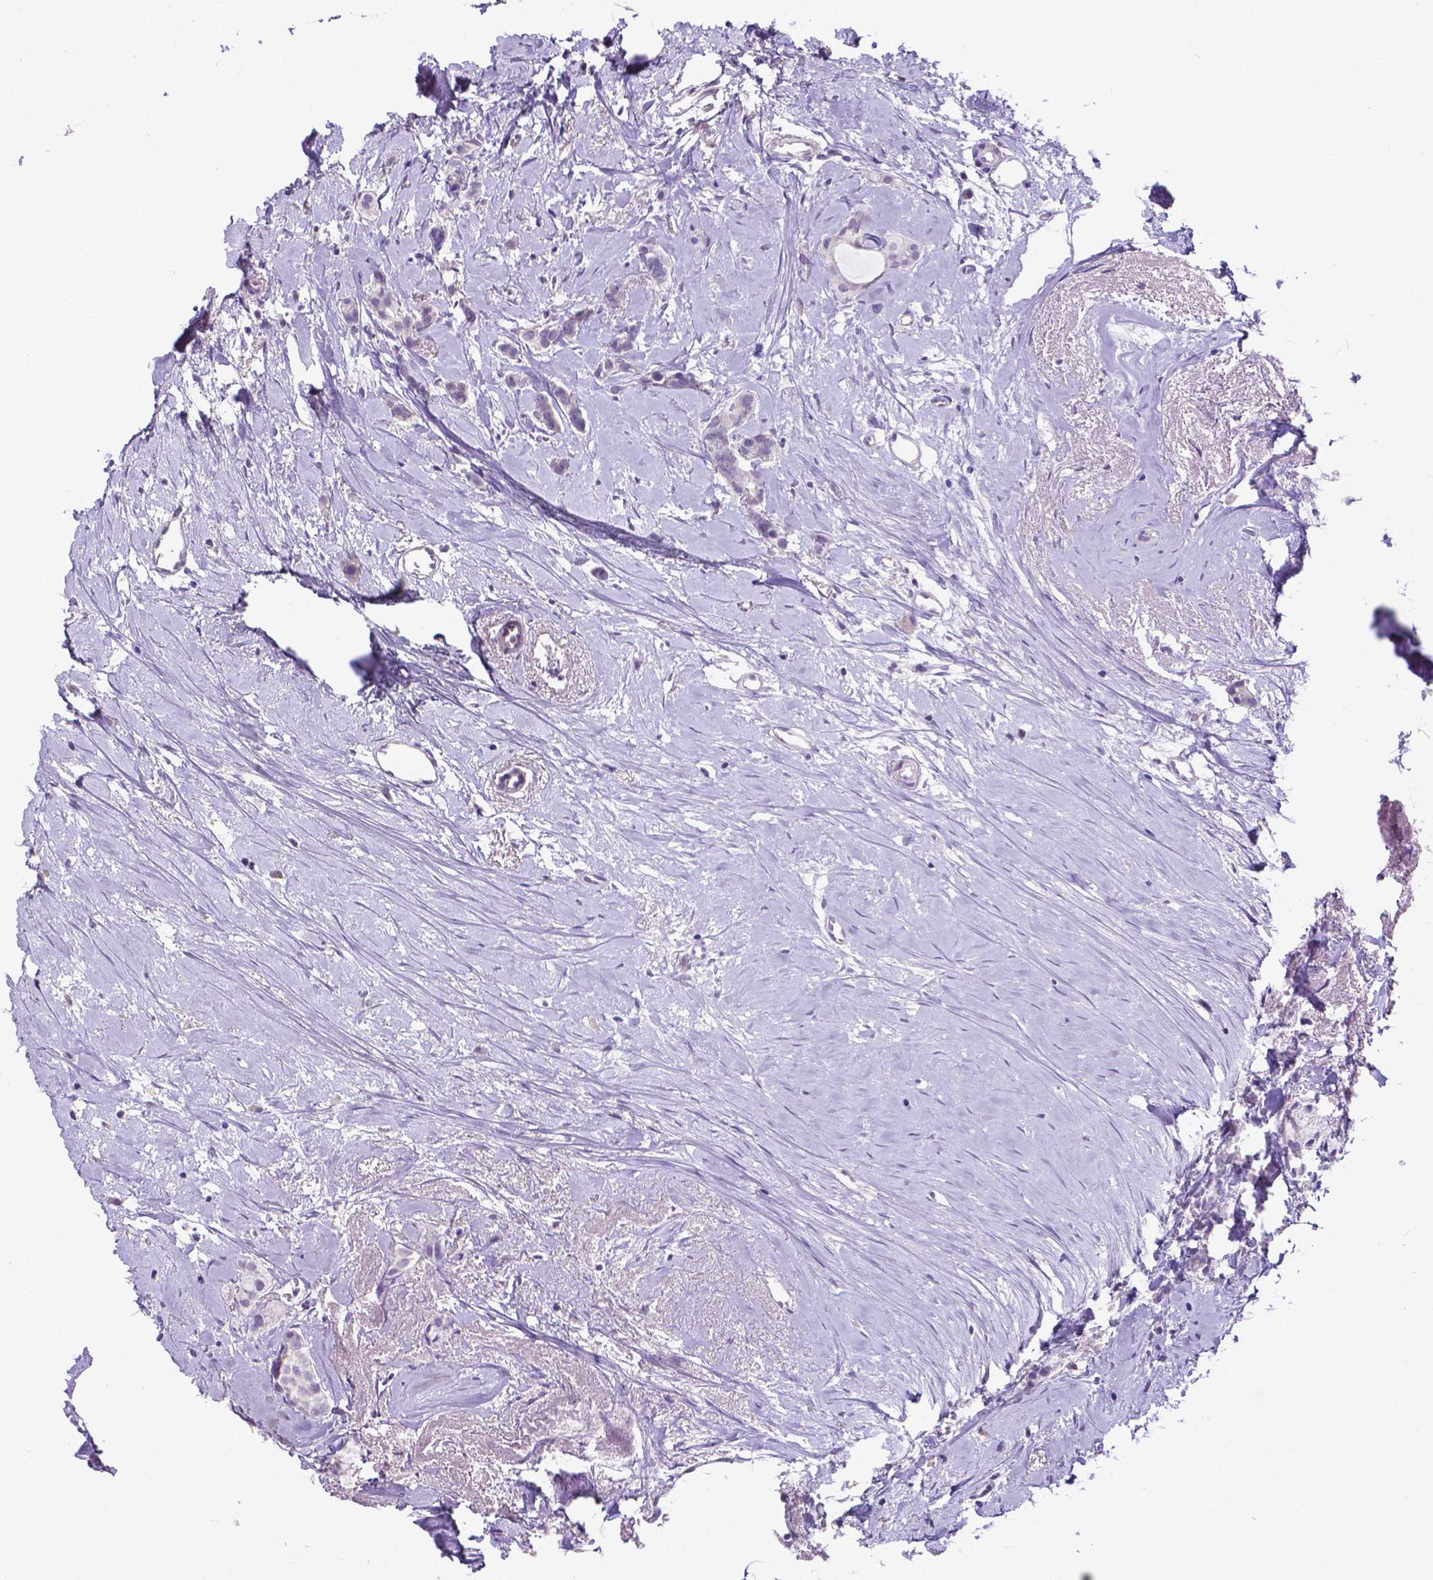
{"staining": {"intensity": "negative", "quantity": "none", "location": "none"}, "tissue": "breast cancer", "cell_type": "Tumor cells", "image_type": "cancer", "snomed": [{"axis": "morphology", "description": "Duct carcinoma"}, {"axis": "topography", "description": "Breast"}], "caption": "Immunohistochemistry photomicrograph of neoplastic tissue: breast cancer (invasive ductal carcinoma) stained with DAB exhibits no significant protein staining in tumor cells.", "gene": "SATB2", "patient": {"sex": "female", "age": 40}}